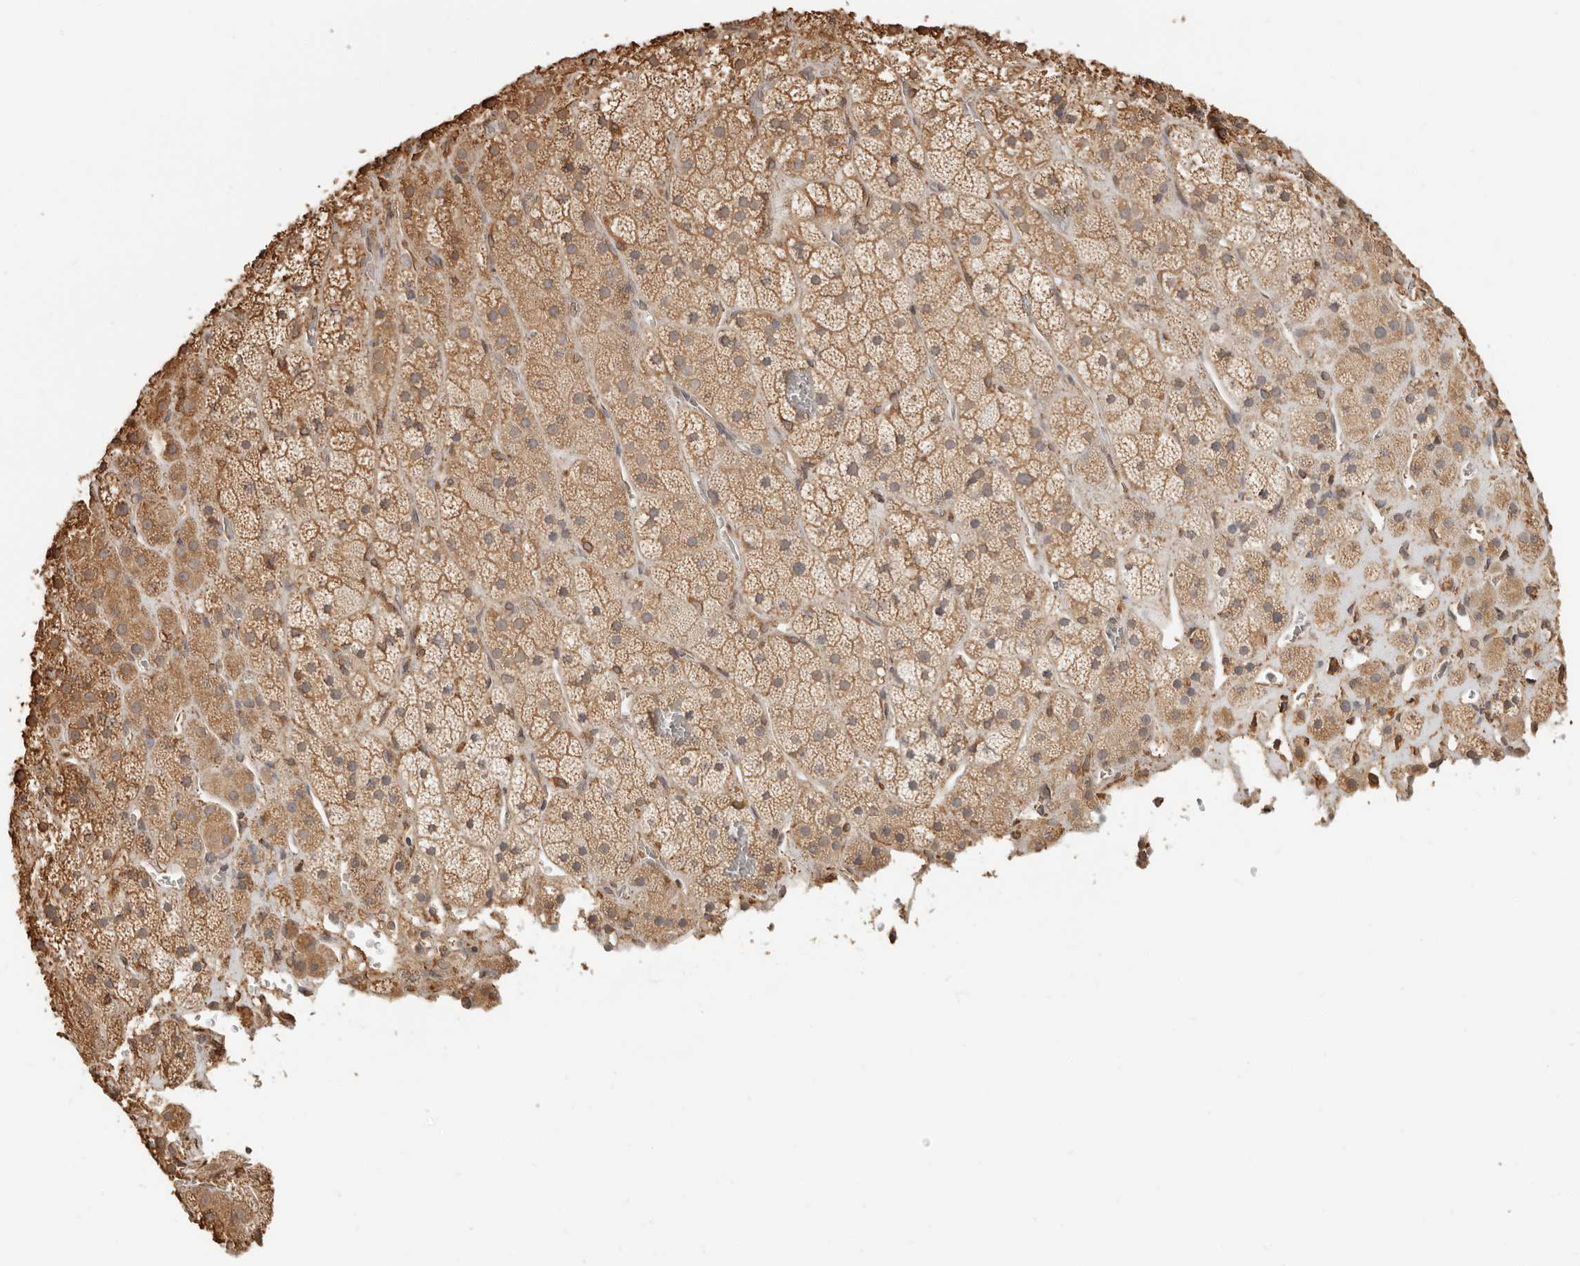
{"staining": {"intensity": "moderate", "quantity": ">75%", "location": "cytoplasmic/membranous"}, "tissue": "adrenal gland", "cell_type": "Glandular cells", "image_type": "normal", "snomed": [{"axis": "morphology", "description": "Normal tissue, NOS"}, {"axis": "topography", "description": "Adrenal gland"}], "caption": "Adrenal gland stained with IHC demonstrates moderate cytoplasmic/membranous staining in approximately >75% of glandular cells.", "gene": "ARHGEF10L", "patient": {"sex": "male", "age": 57}}